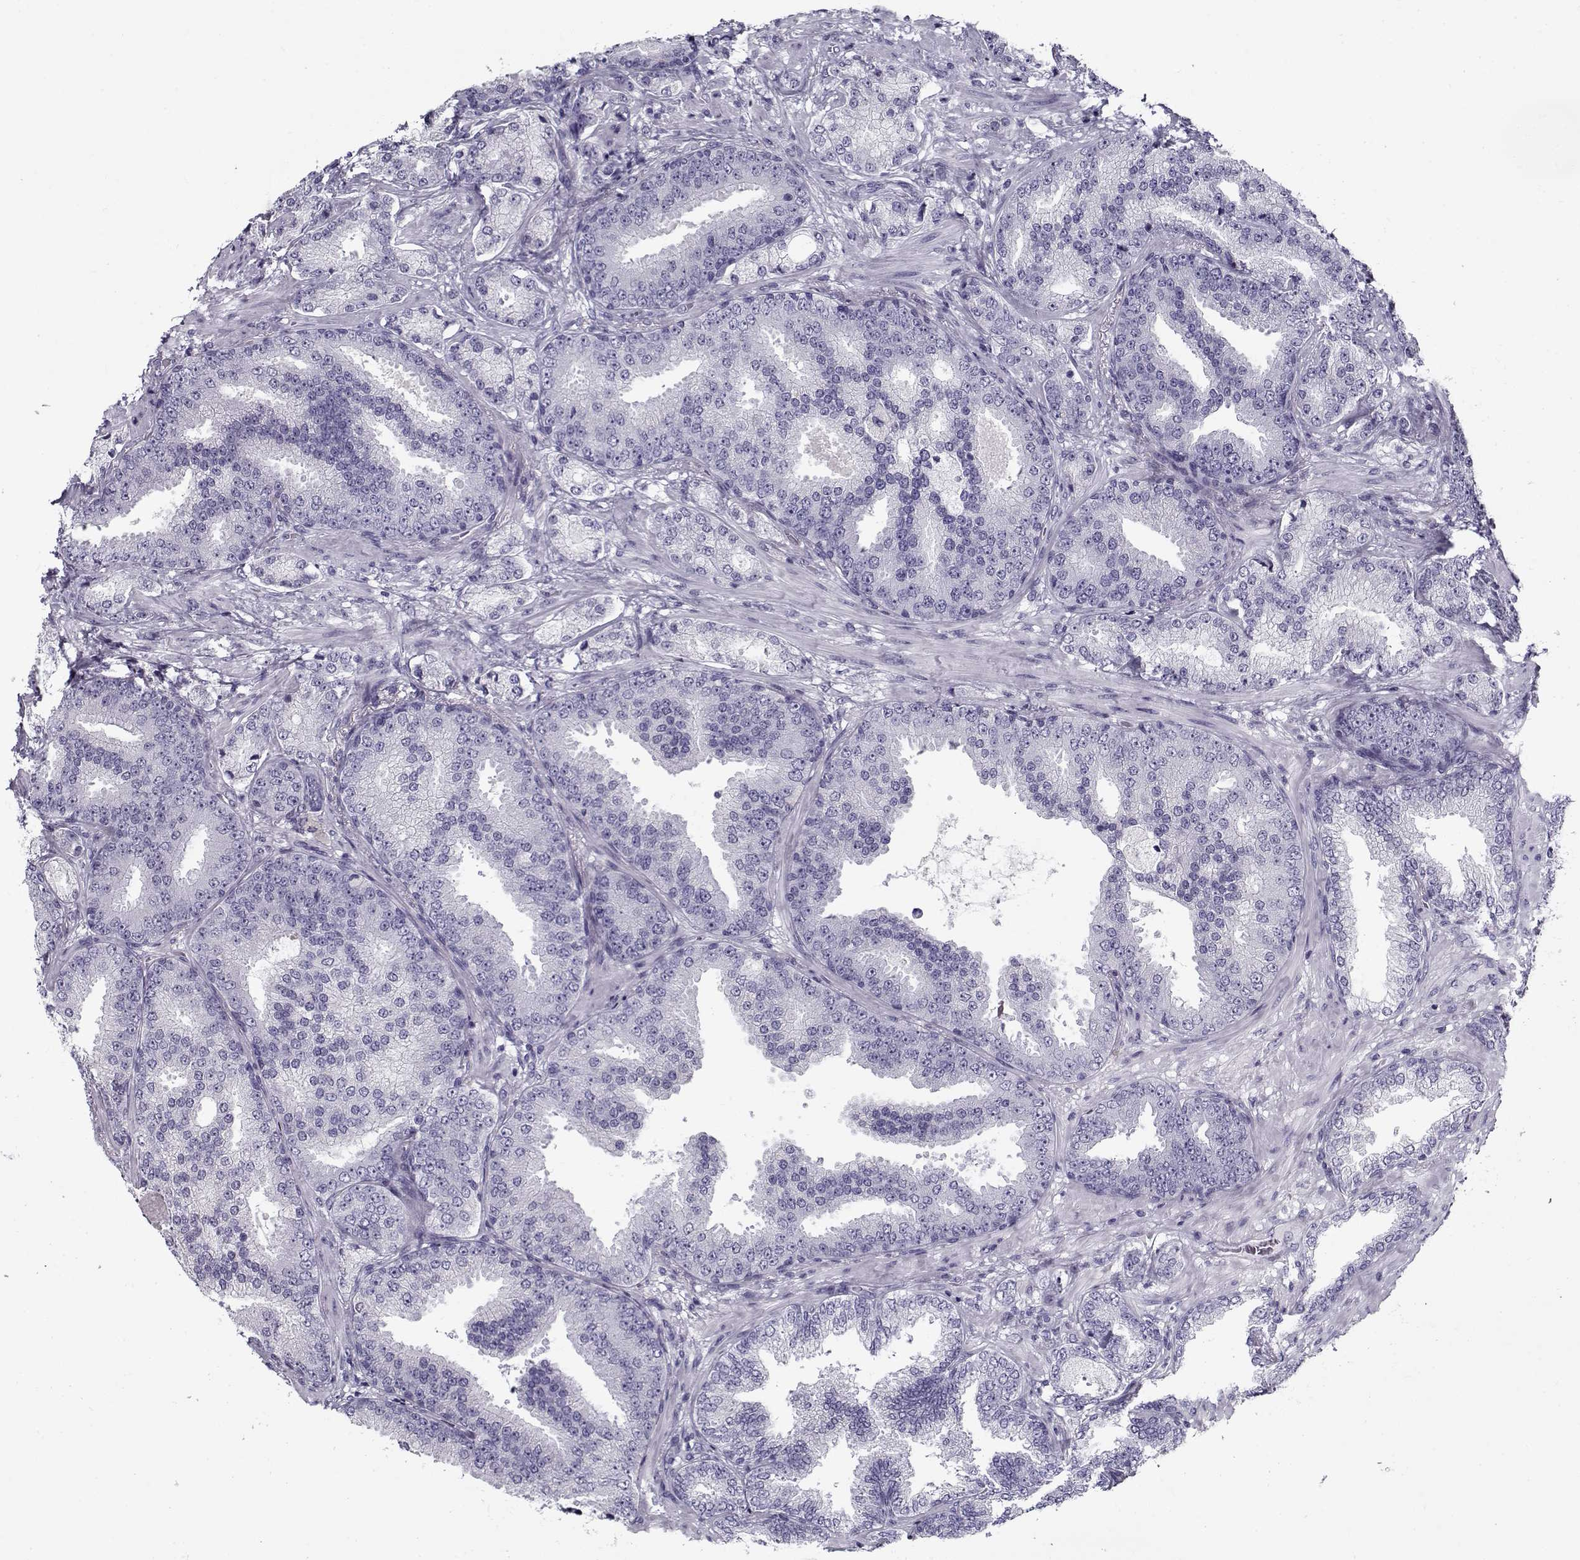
{"staining": {"intensity": "negative", "quantity": "none", "location": "none"}, "tissue": "prostate cancer", "cell_type": "Tumor cells", "image_type": "cancer", "snomed": [{"axis": "morphology", "description": "Adenocarcinoma, Low grade"}, {"axis": "topography", "description": "Prostate"}], "caption": "DAB immunohistochemical staining of human prostate cancer exhibits no significant expression in tumor cells.", "gene": "GAGE2A", "patient": {"sex": "male", "age": 68}}